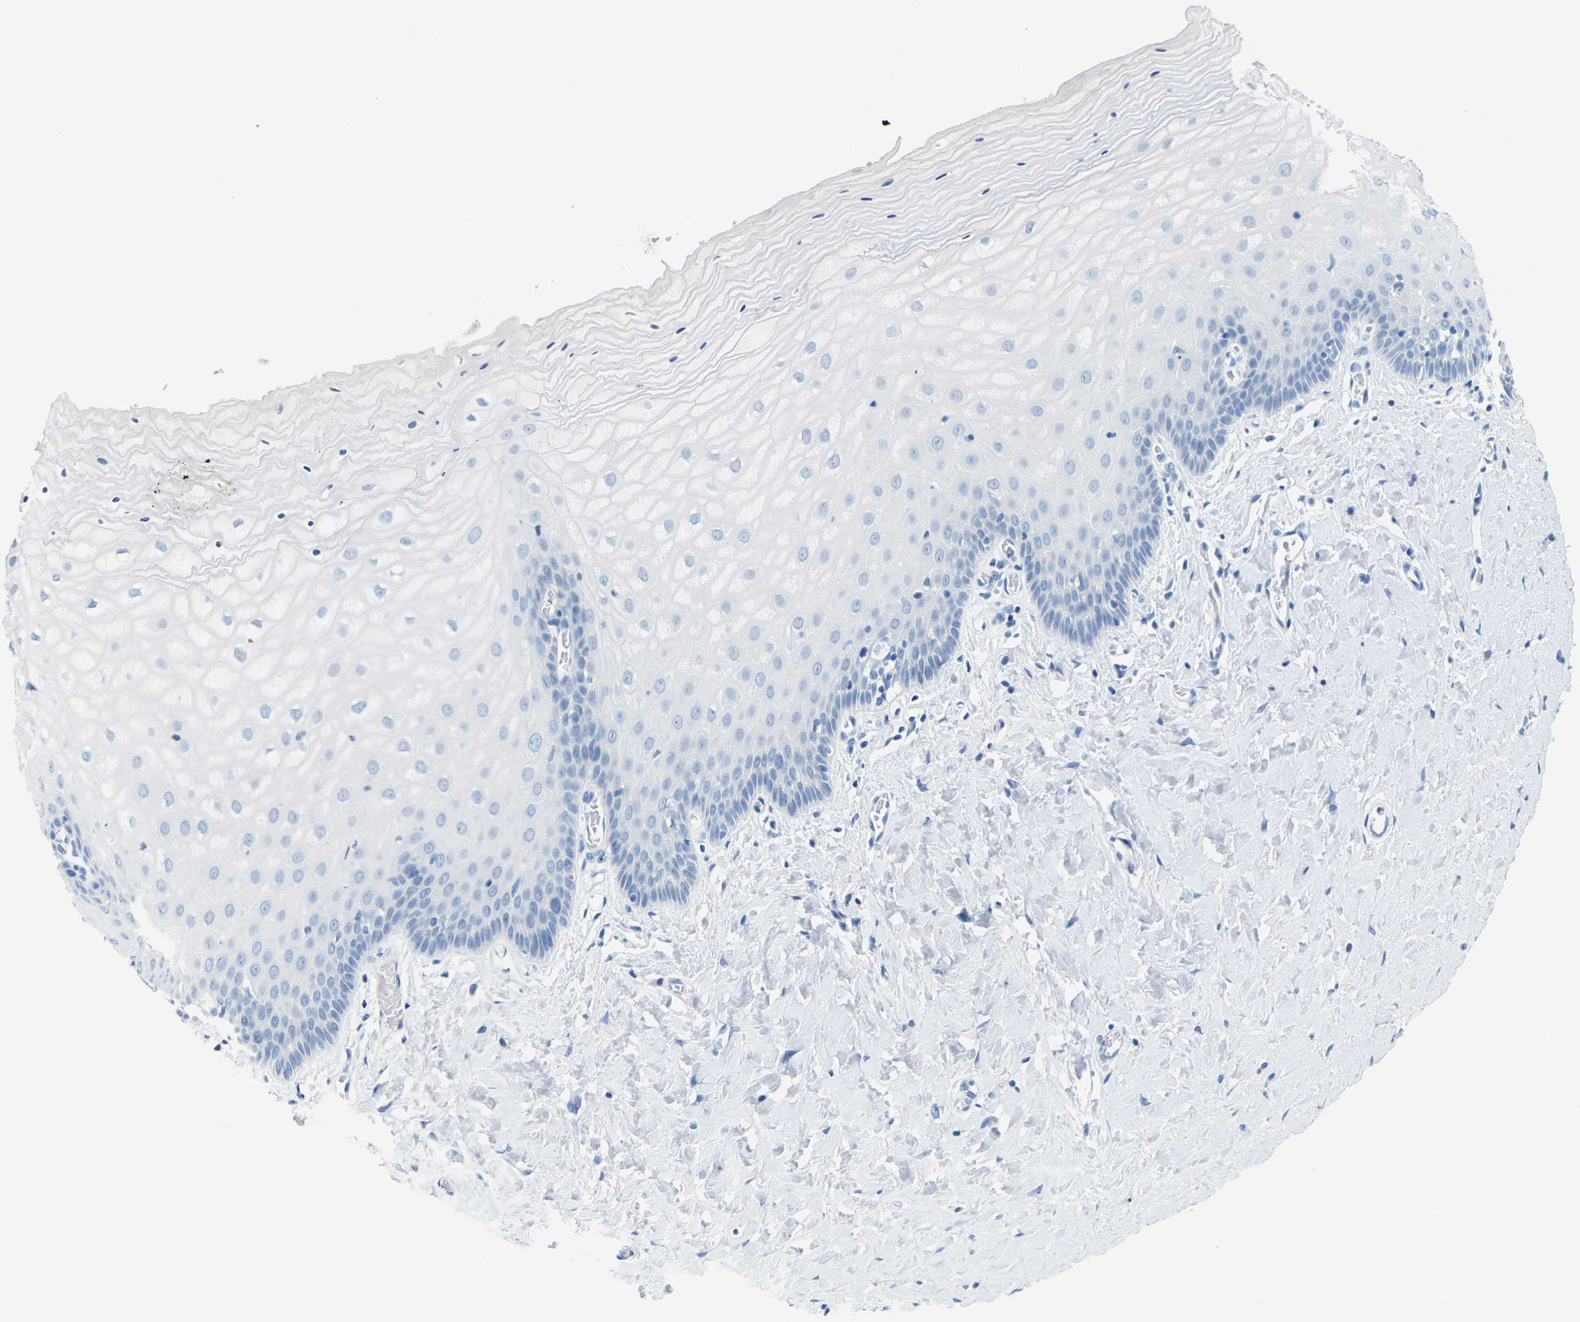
{"staining": {"intensity": "negative", "quantity": "none", "location": "none"}, "tissue": "cervix", "cell_type": "Glandular cells", "image_type": "normal", "snomed": [{"axis": "morphology", "description": "Normal tissue, NOS"}, {"axis": "topography", "description": "Cervix"}], "caption": "IHC of unremarkable human cervix shows no positivity in glandular cells.", "gene": "SLC12A1", "patient": {"sex": "female", "age": 55}}